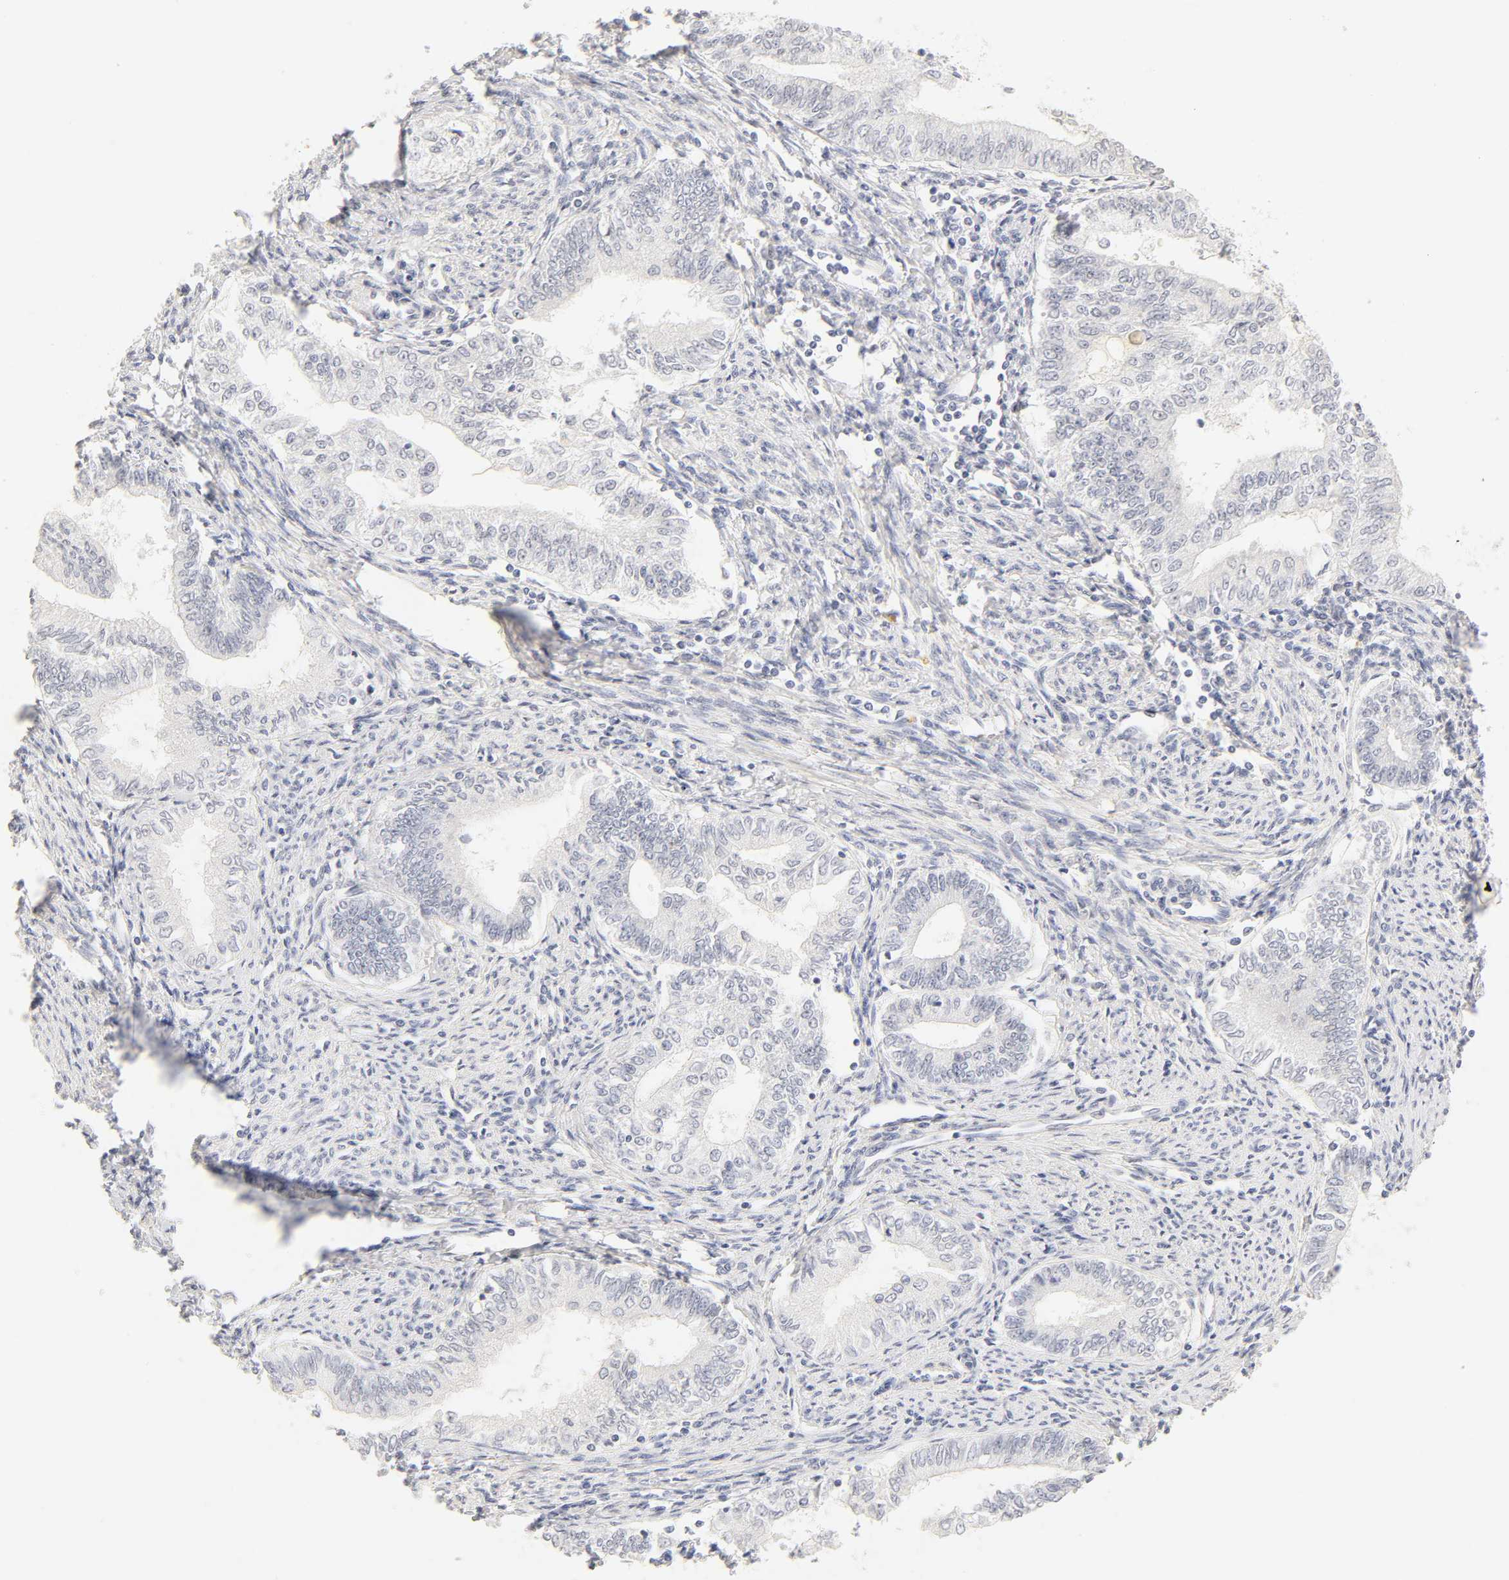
{"staining": {"intensity": "negative", "quantity": "none", "location": "none"}, "tissue": "endometrial cancer", "cell_type": "Tumor cells", "image_type": "cancer", "snomed": [{"axis": "morphology", "description": "Adenocarcinoma, NOS"}, {"axis": "topography", "description": "Endometrium"}], "caption": "Protein analysis of endometrial cancer displays no significant positivity in tumor cells. The staining is performed using DAB brown chromogen with nuclei counter-stained in using hematoxylin.", "gene": "MNAT1", "patient": {"sex": "female", "age": 66}}